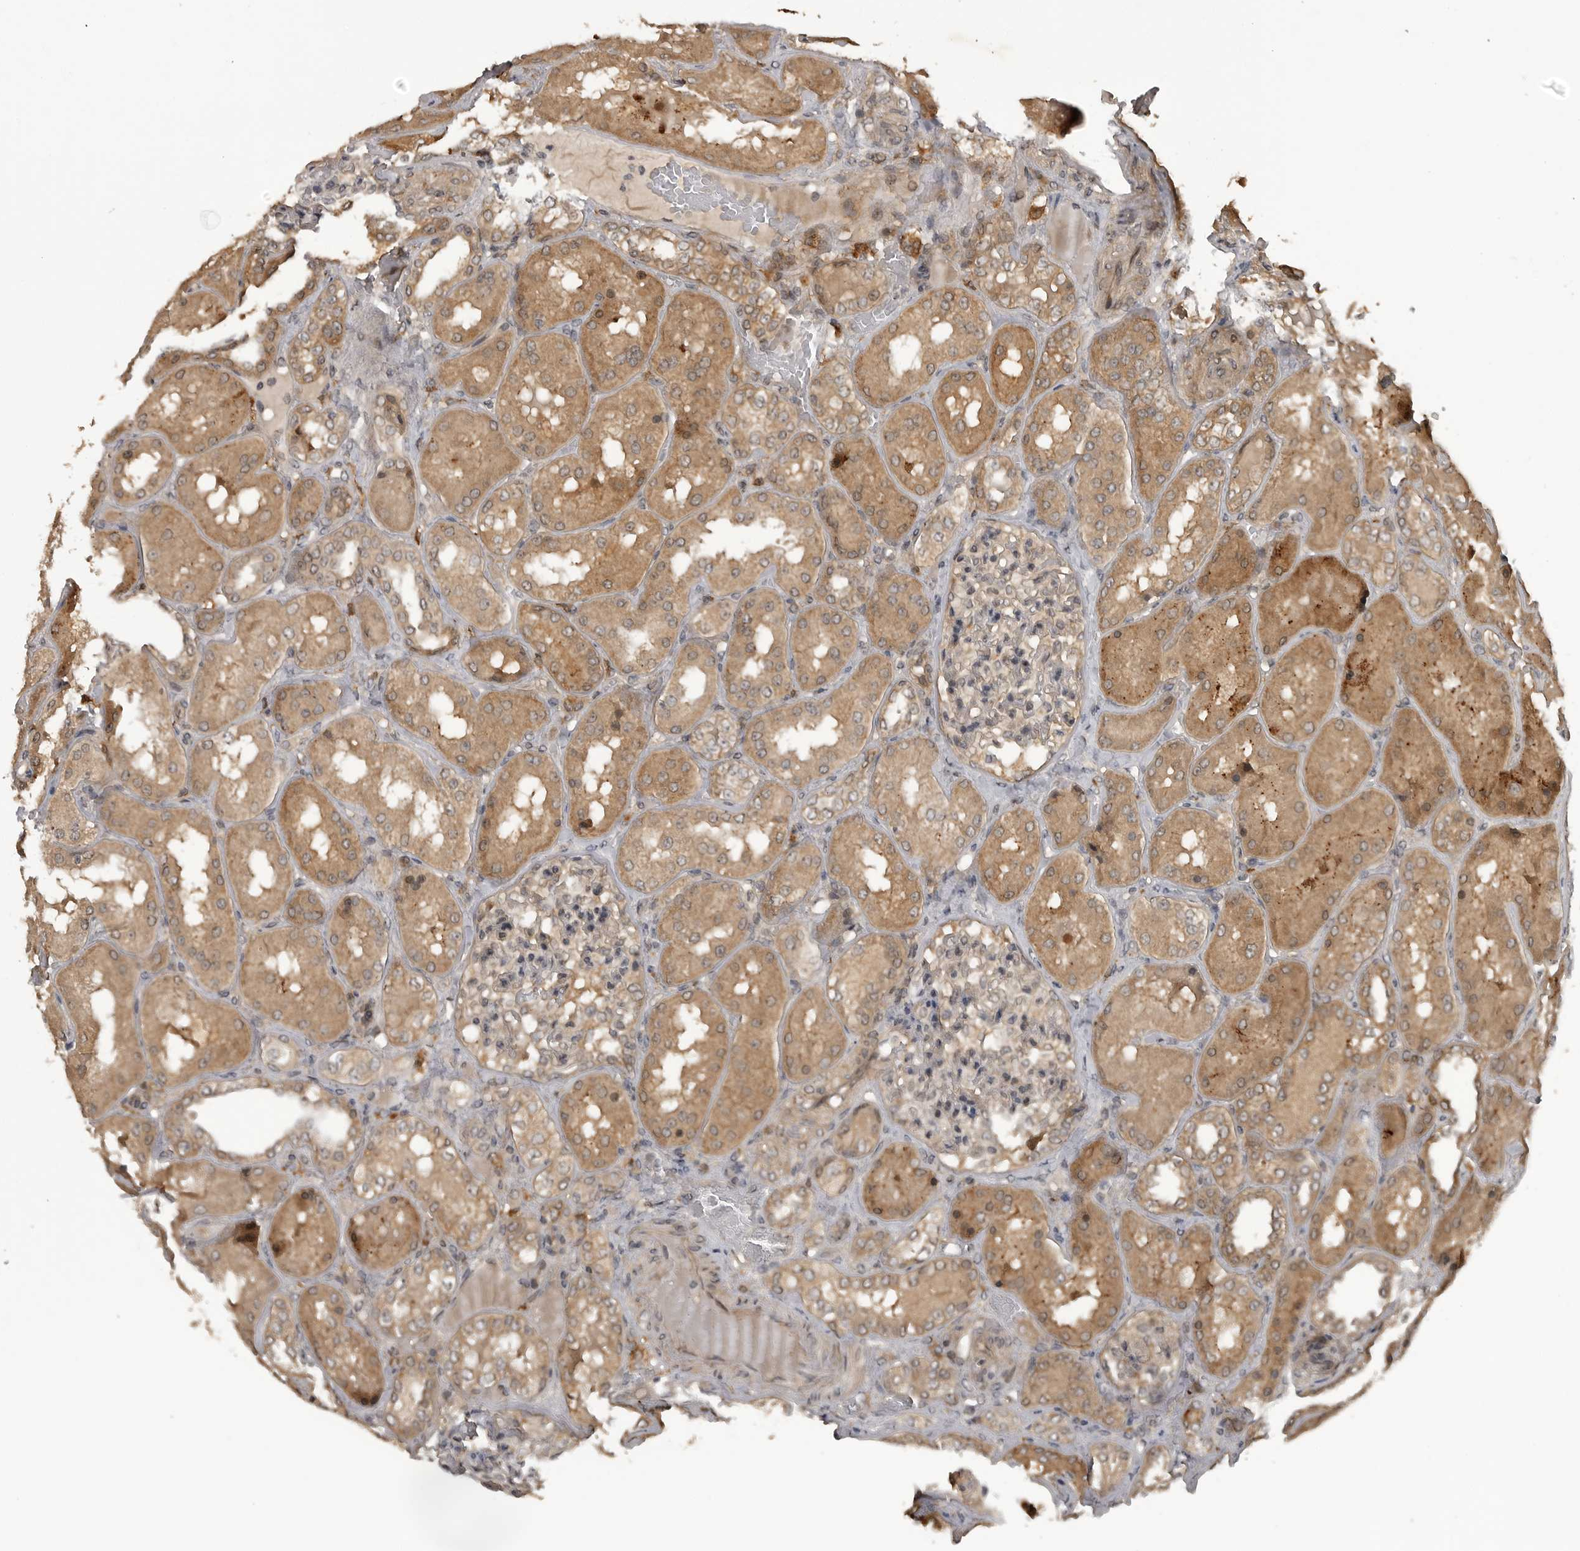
{"staining": {"intensity": "weak", "quantity": "25%-75%", "location": "cytoplasmic/membranous,nuclear"}, "tissue": "kidney", "cell_type": "Cells in glomeruli", "image_type": "normal", "snomed": [{"axis": "morphology", "description": "Normal tissue, NOS"}, {"axis": "topography", "description": "Kidney"}], "caption": "Unremarkable kidney was stained to show a protein in brown. There is low levels of weak cytoplasmic/membranous,nuclear positivity in approximately 25%-75% of cells in glomeruli.", "gene": "AKAP7", "patient": {"sex": "female", "age": 56}}